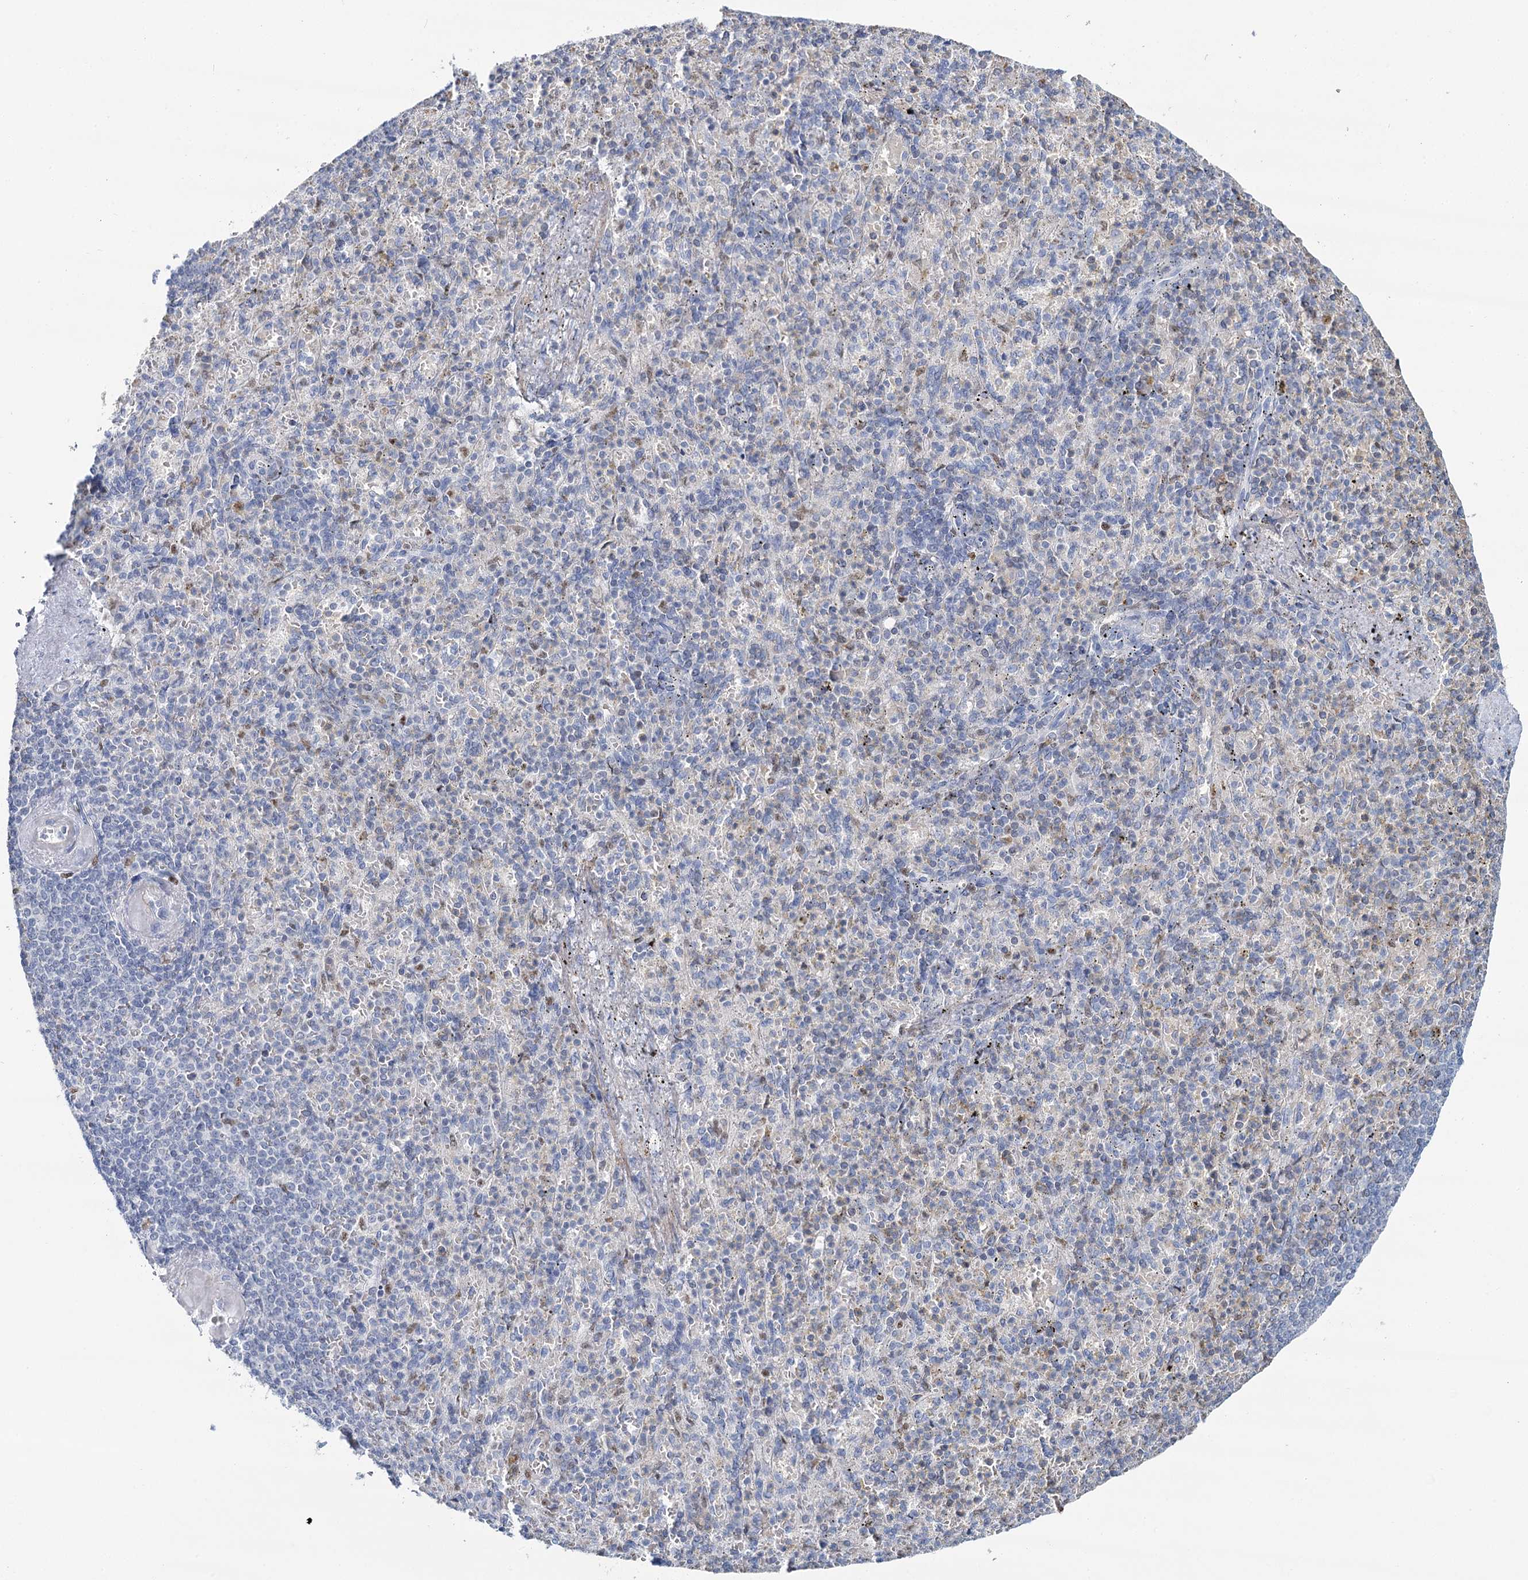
{"staining": {"intensity": "strong", "quantity": "<25%", "location": "nuclear"}, "tissue": "spleen", "cell_type": "Cells in red pulp", "image_type": "normal", "snomed": [{"axis": "morphology", "description": "Normal tissue, NOS"}, {"axis": "topography", "description": "Spleen"}], "caption": "Immunohistochemistry (IHC) photomicrograph of benign spleen: human spleen stained using immunohistochemistry (IHC) exhibits medium levels of strong protein expression localized specifically in the nuclear of cells in red pulp, appearing as a nuclear brown color.", "gene": "IGSF3", "patient": {"sex": "female", "age": 74}}